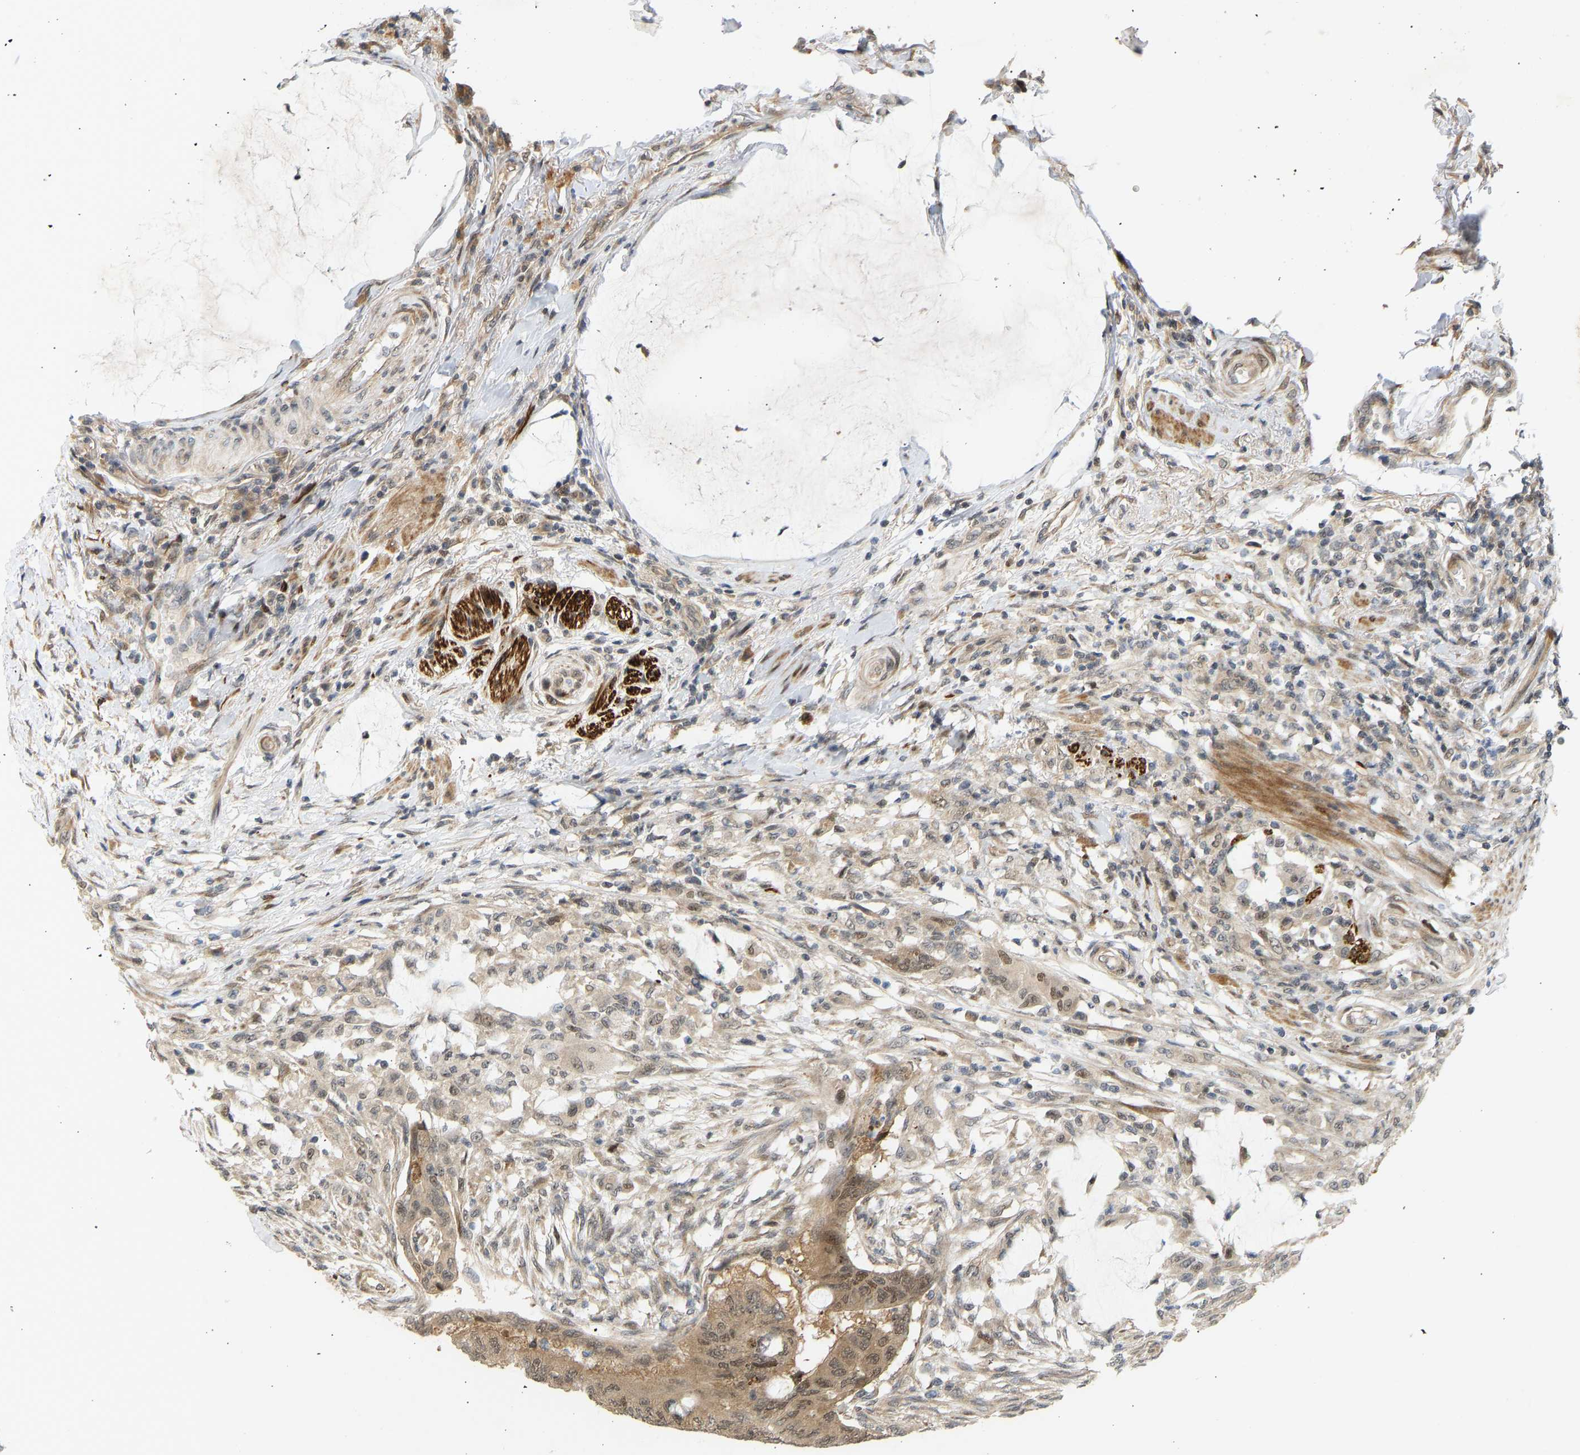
{"staining": {"intensity": "moderate", "quantity": ">75%", "location": "cytoplasmic/membranous,nuclear"}, "tissue": "colorectal cancer", "cell_type": "Tumor cells", "image_type": "cancer", "snomed": [{"axis": "morphology", "description": "Normal tissue, NOS"}, {"axis": "morphology", "description": "Adenocarcinoma, NOS"}, {"axis": "topography", "description": "Rectum"}, {"axis": "topography", "description": "Peripheral nerve tissue"}], "caption": "Immunohistochemistry (DAB) staining of human colorectal cancer demonstrates moderate cytoplasmic/membranous and nuclear protein staining in about >75% of tumor cells.", "gene": "BAG1", "patient": {"sex": "male", "age": 92}}